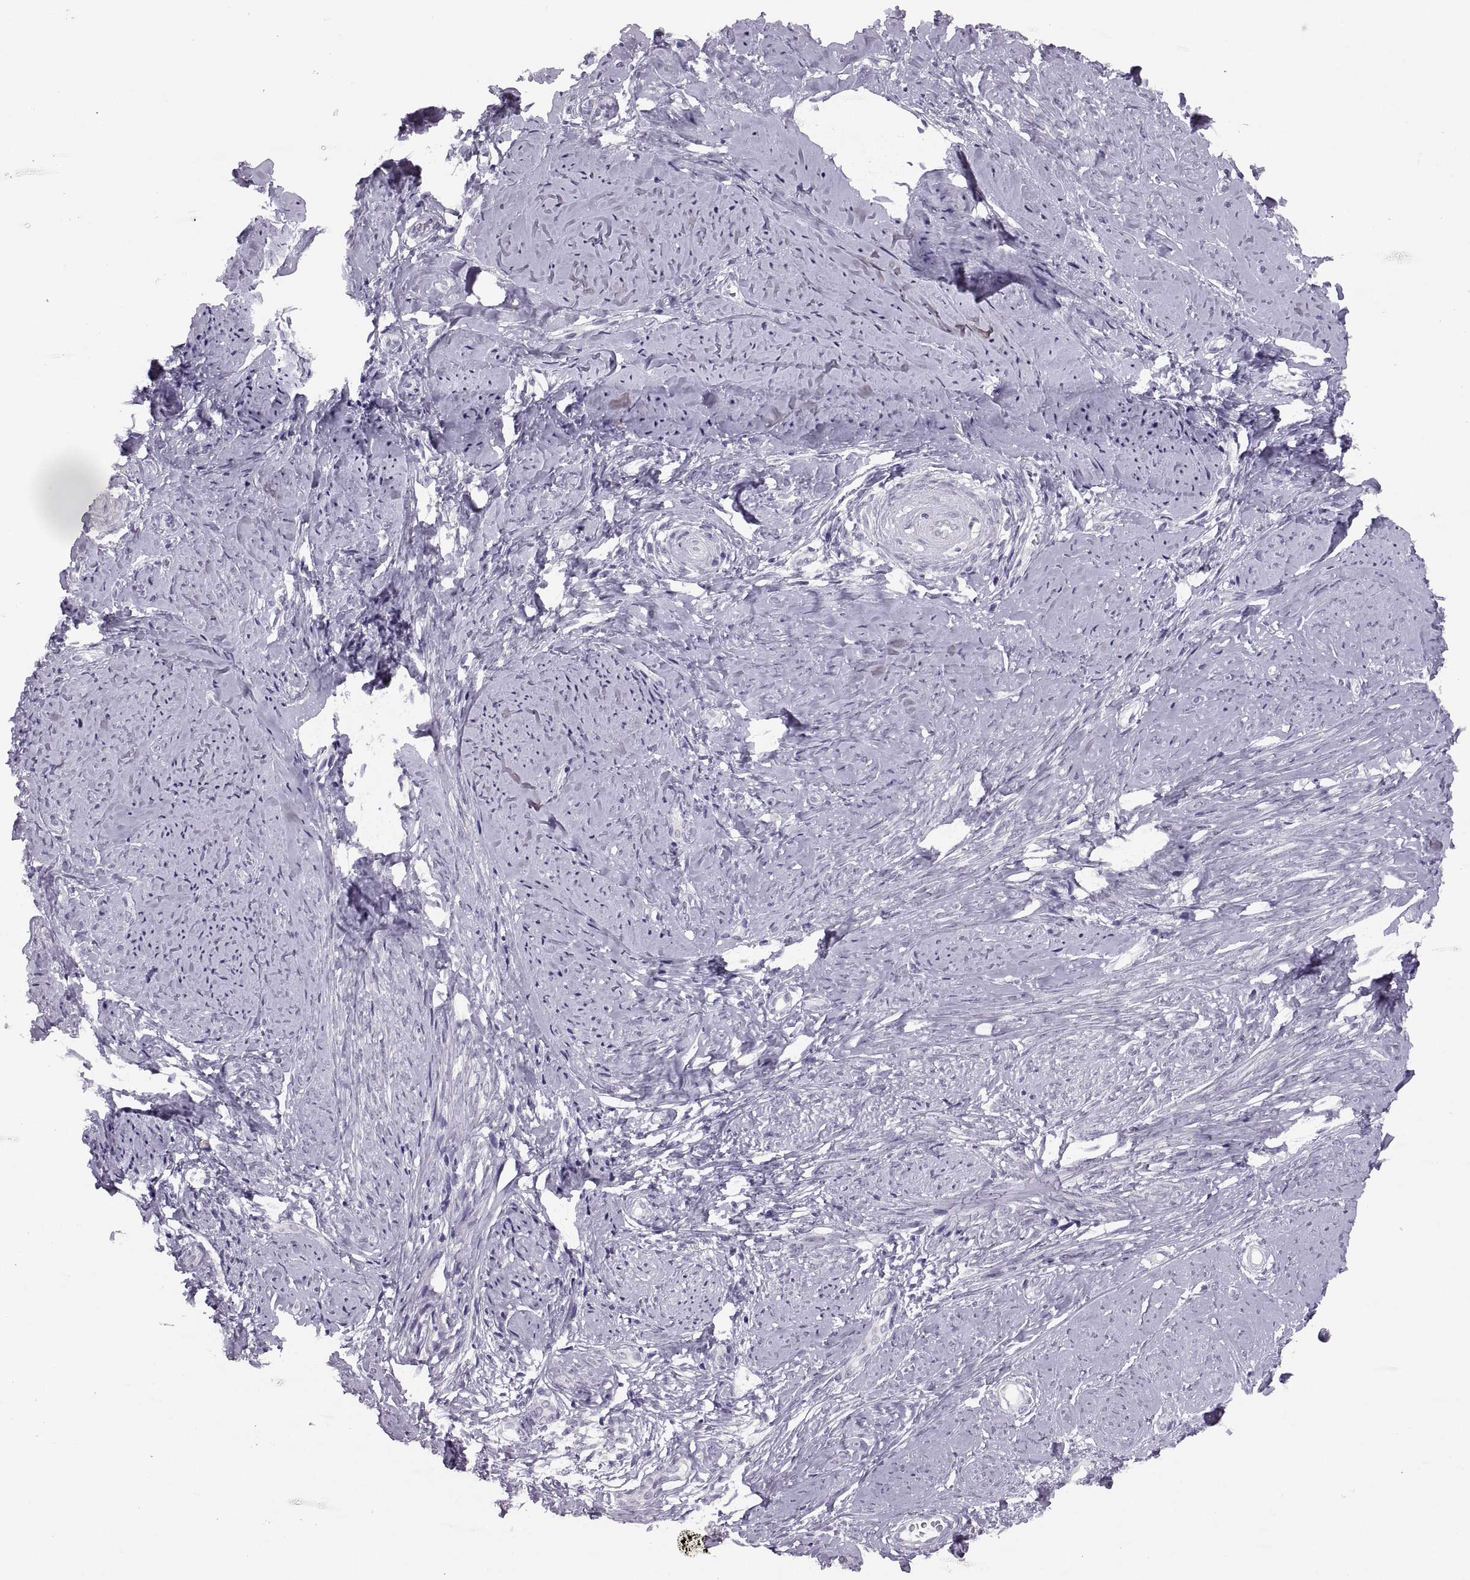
{"staining": {"intensity": "negative", "quantity": "none", "location": "none"}, "tissue": "smooth muscle", "cell_type": "Smooth muscle cells", "image_type": "normal", "snomed": [{"axis": "morphology", "description": "Normal tissue, NOS"}, {"axis": "topography", "description": "Smooth muscle"}], "caption": "Smooth muscle cells are negative for brown protein staining in benign smooth muscle. The staining was performed using DAB to visualize the protein expression in brown, while the nuclei were stained in blue with hematoxylin (Magnification: 20x).", "gene": "ADH6", "patient": {"sex": "female", "age": 48}}